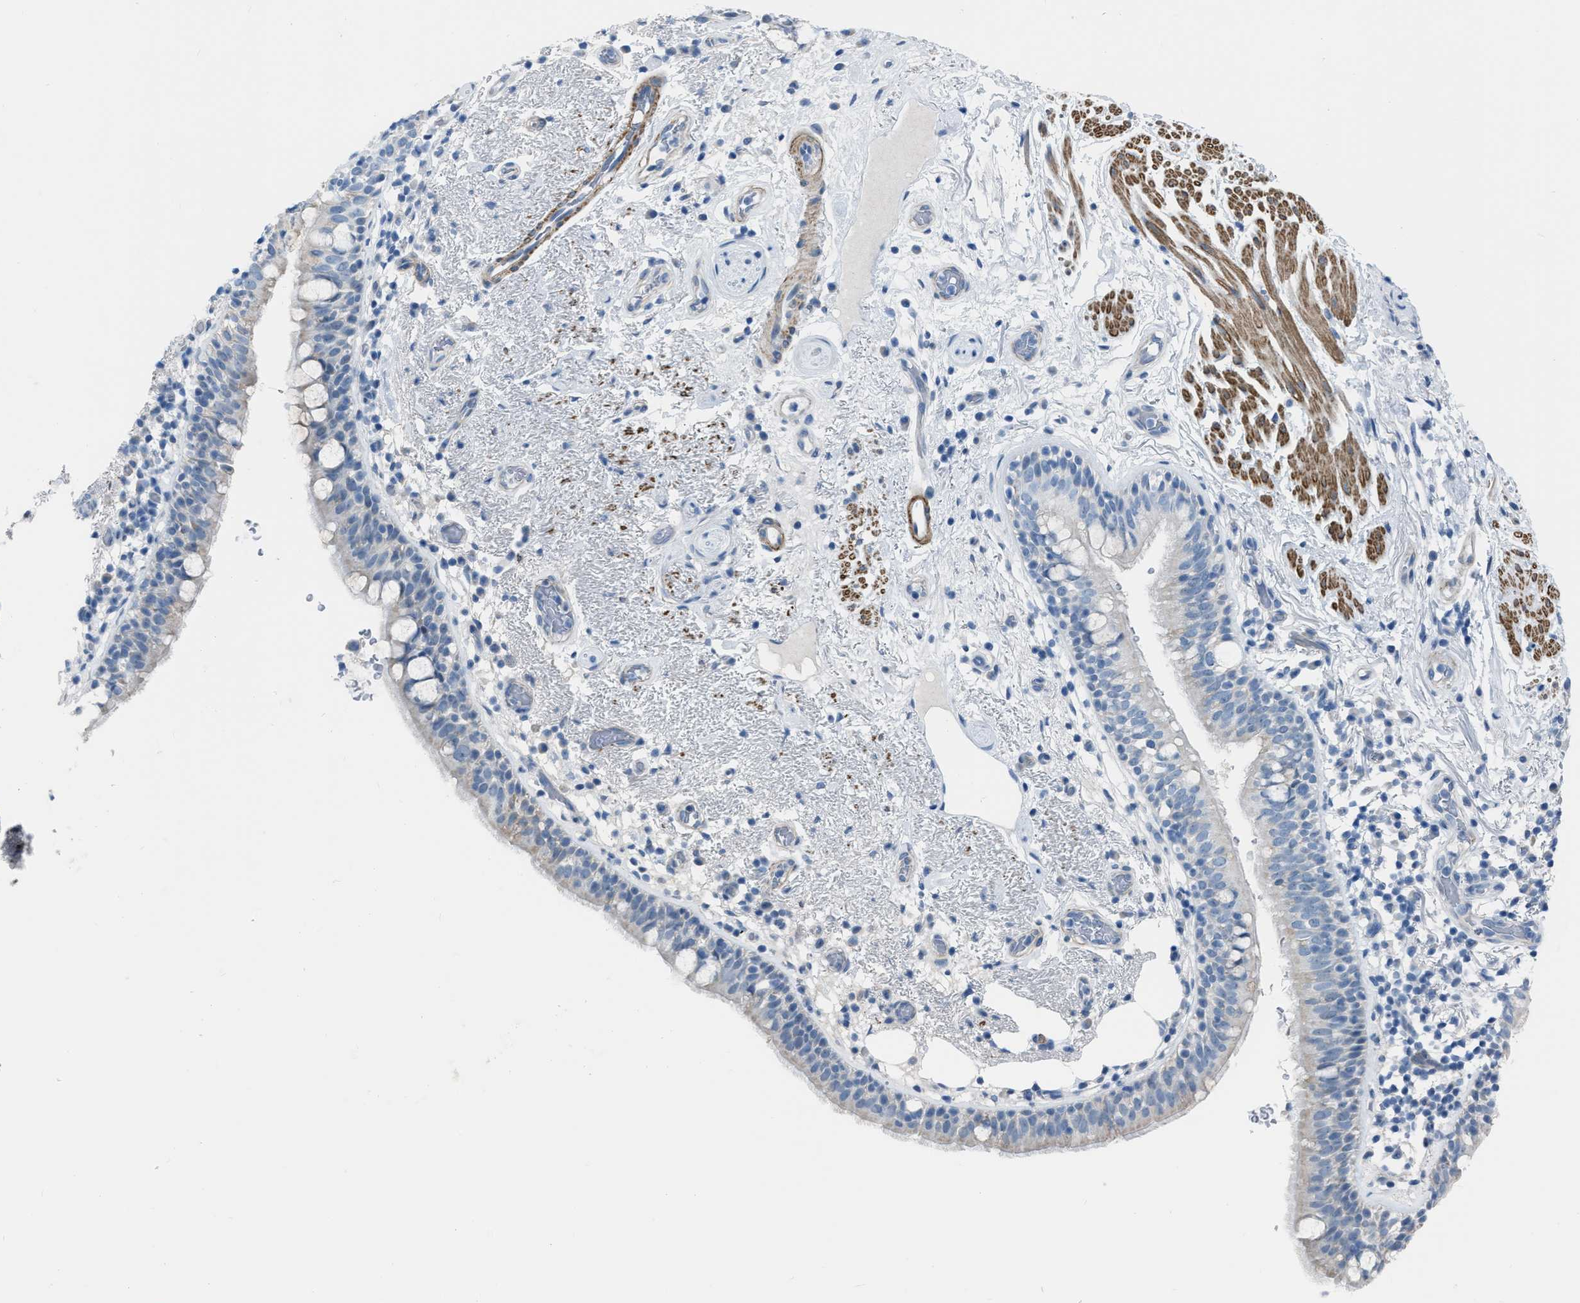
{"staining": {"intensity": "negative", "quantity": "none", "location": "none"}, "tissue": "bronchus", "cell_type": "Respiratory epithelial cells", "image_type": "normal", "snomed": [{"axis": "morphology", "description": "Normal tissue, NOS"}, {"axis": "morphology", "description": "Inflammation, NOS"}, {"axis": "topography", "description": "Cartilage tissue"}, {"axis": "topography", "description": "Bronchus"}], "caption": "Bronchus was stained to show a protein in brown. There is no significant staining in respiratory epithelial cells.", "gene": "SPATC1L", "patient": {"sex": "male", "age": 77}}